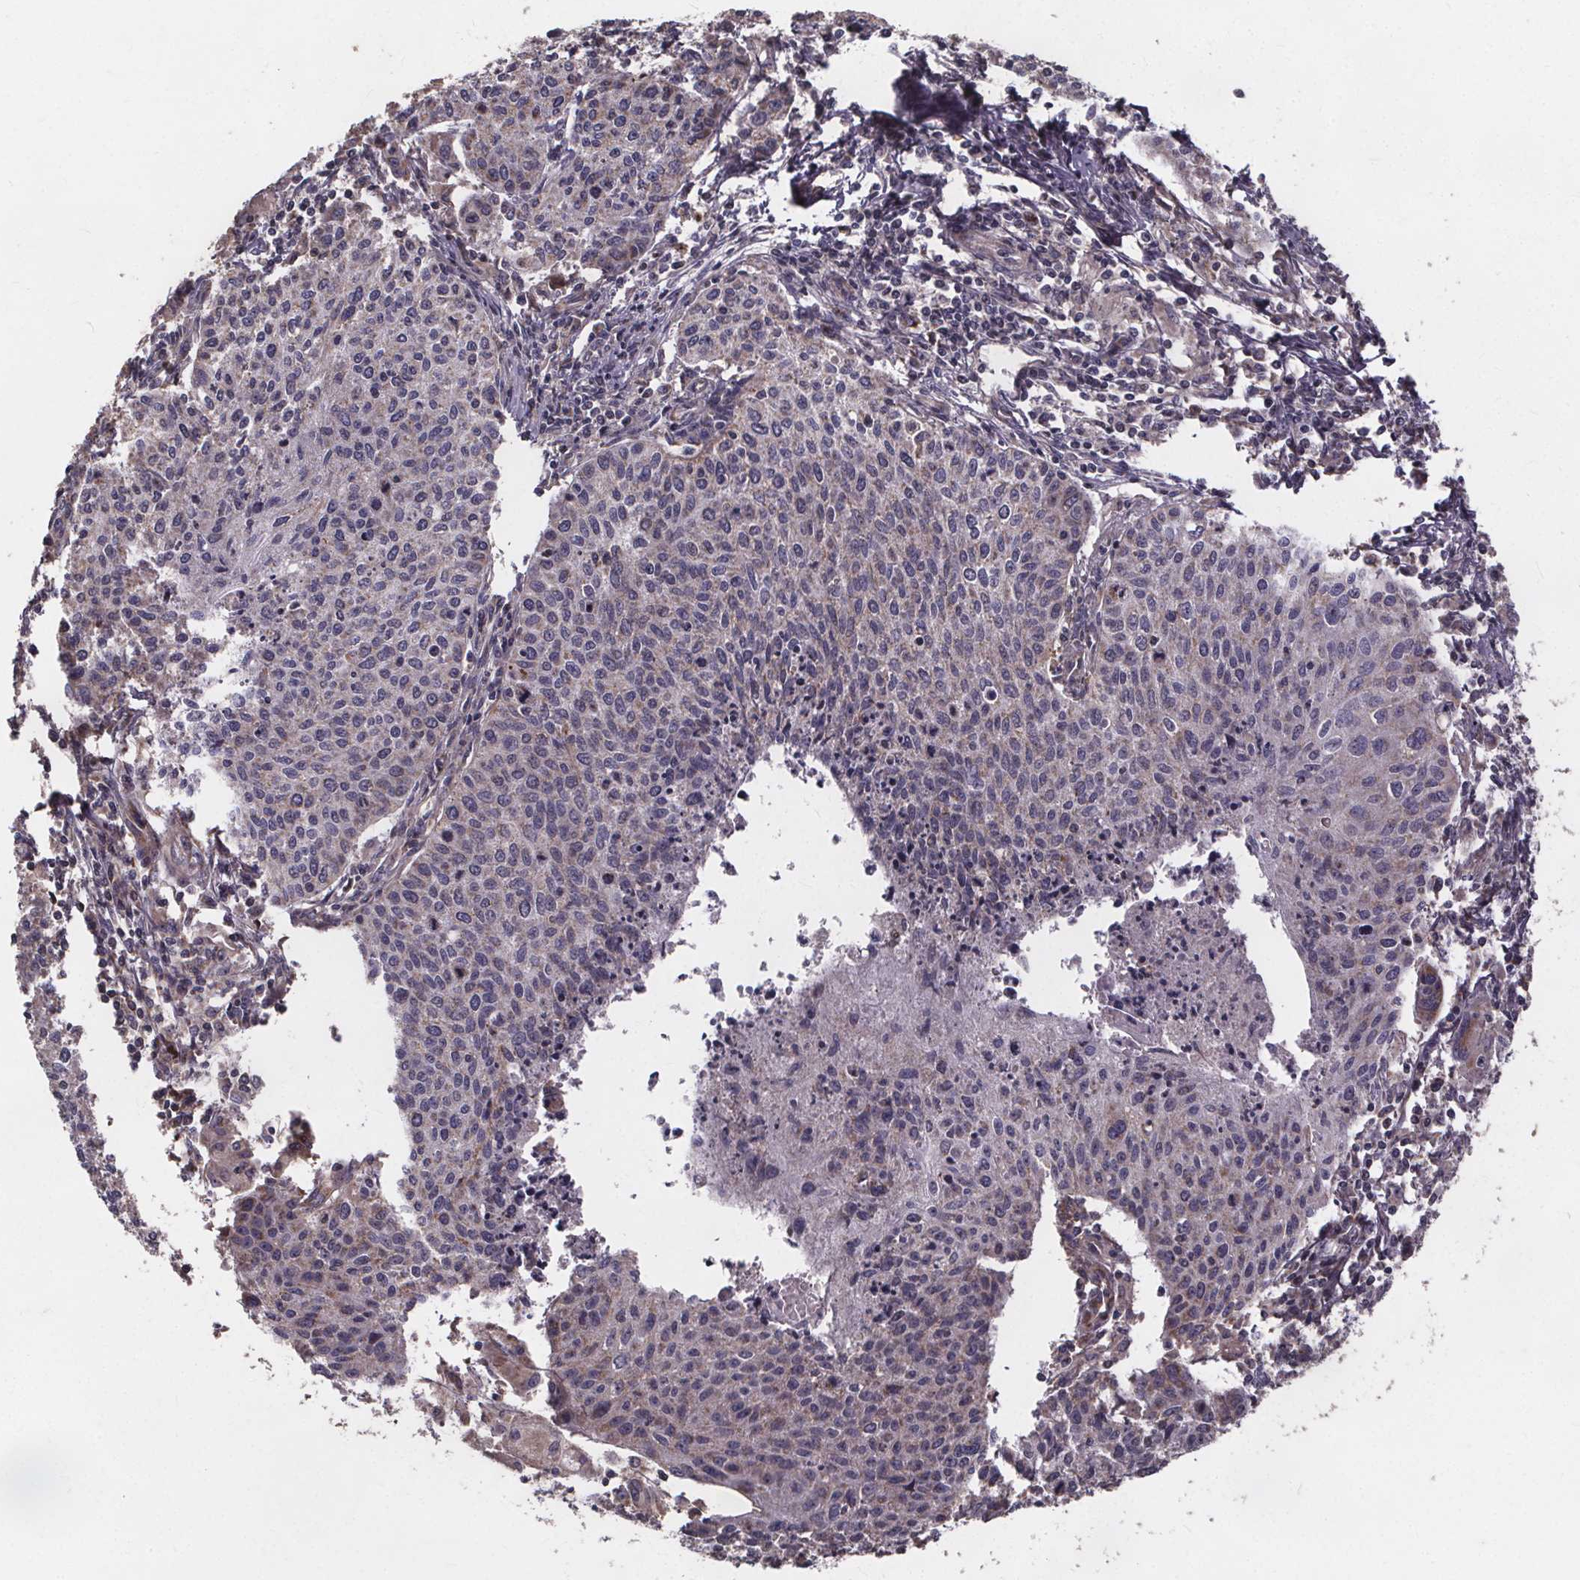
{"staining": {"intensity": "weak", "quantity": "<25%", "location": "cytoplasmic/membranous"}, "tissue": "cervical cancer", "cell_type": "Tumor cells", "image_type": "cancer", "snomed": [{"axis": "morphology", "description": "Squamous cell carcinoma, NOS"}, {"axis": "topography", "description": "Cervix"}], "caption": "This is an IHC micrograph of human squamous cell carcinoma (cervical). There is no expression in tumor cells.", "gene": "YME1L1", "patient": {"sex": "female", "age": 38}}